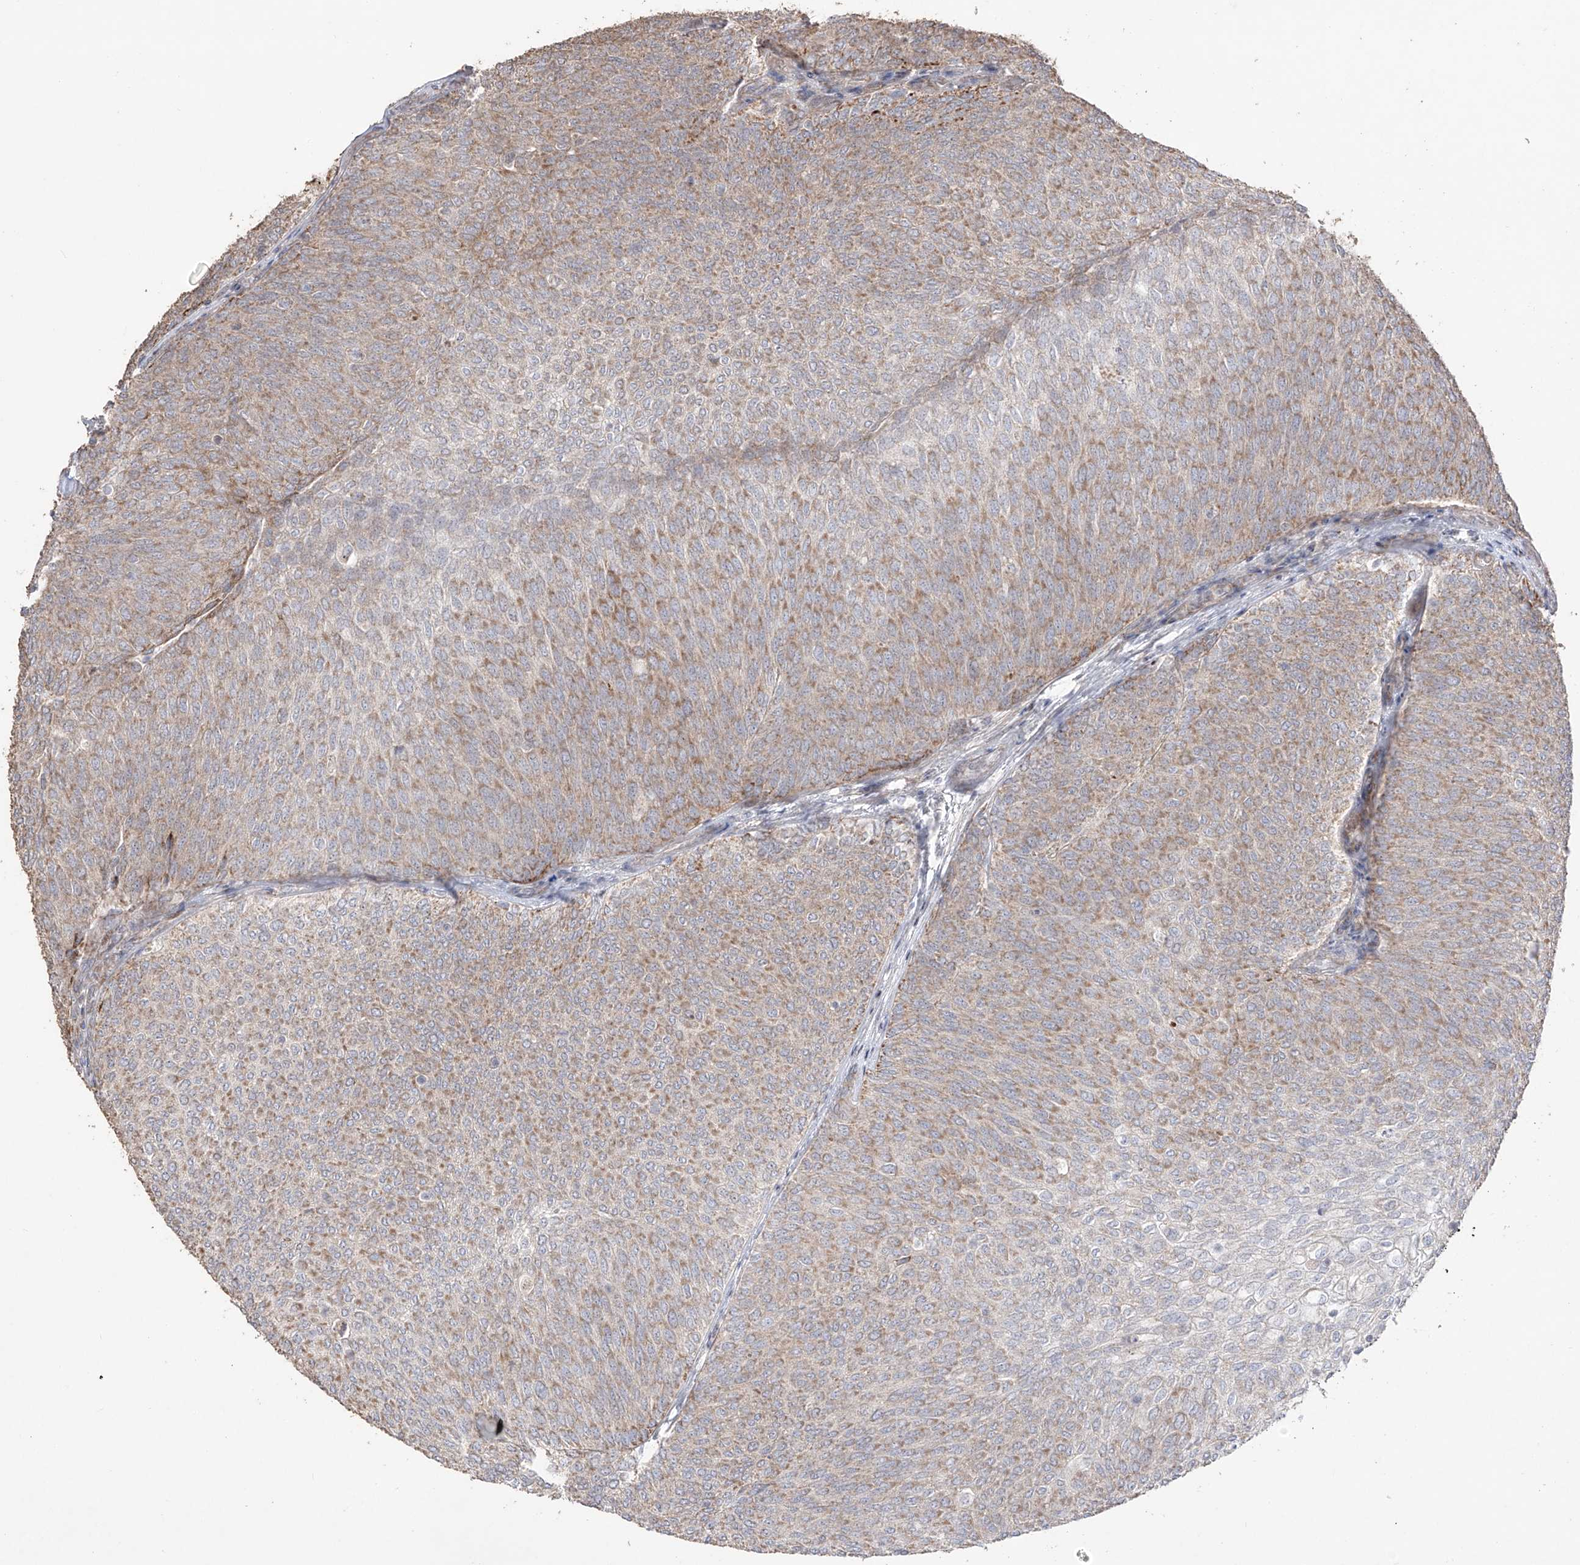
{"staining": {"intensity": "weak", "quantity": ">75%", "location": "cytoplasmic/membranous"}, "tissue": "urothelial cancer", "cell_type": "Tumor cells", "image_type": "cancer", "snomed": [{"axis": "morphology", "description": "Urothelial carcinoma, Low grade"}, {"axis": "topography", "description": "Urinary bladder"}], "caption": "Protein positivity by IHC exhibits weak cytoplasmic/membranous positivity in approximately >75% of tumor cells in low-grade urothelial carcinoma.", "gene": "YKT6", "patient": {"sex": "female", "age": 79}}